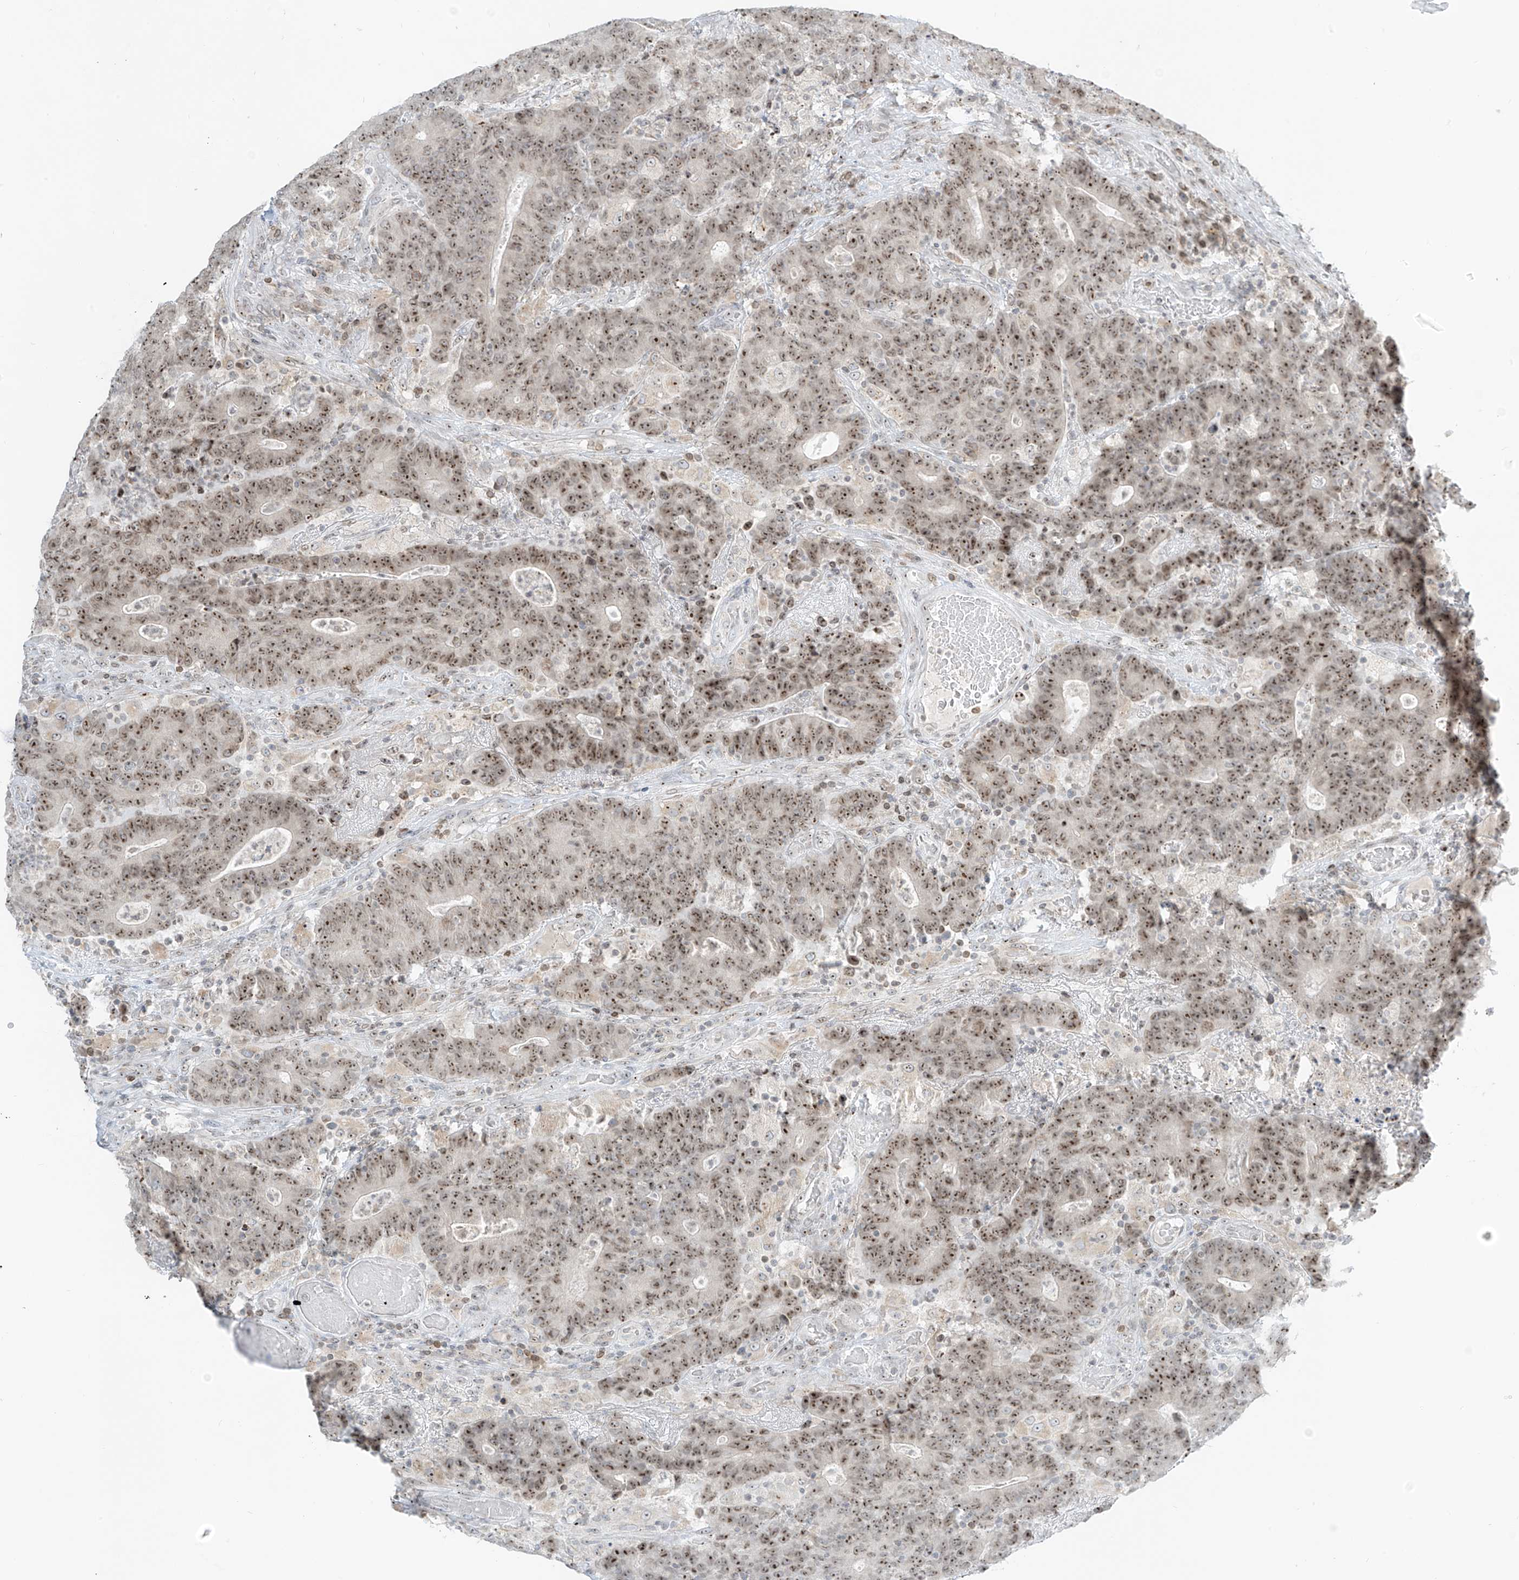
{"staining": {"intensity": "moderate", "quantity": ">75%", "location": "nuclear"}, "tissue": "colorectal cancer", "cell_type": "Tumor cells", "image_type": "cancer", "snomed": [{"axis": "morphology", "description": "Normal tissue, NOS"}, {"axis": "morphology", "description": "Adenocarcinoma, NOS"}, {"axis": "topography", "description": "Colon"}], "caption": "Tumor cells show medium levels of moderate nuclear staining in approximately >75% of cells in colorectal adenocarcinoma. Using DAB (3,3'-diaminobenzidine) (brown) and hematoxylin (blue) stains, captured at high magnification using brightfield microscopy.", "gene": "SAMD15", "patient": {"sex": "female", "age": 75}}